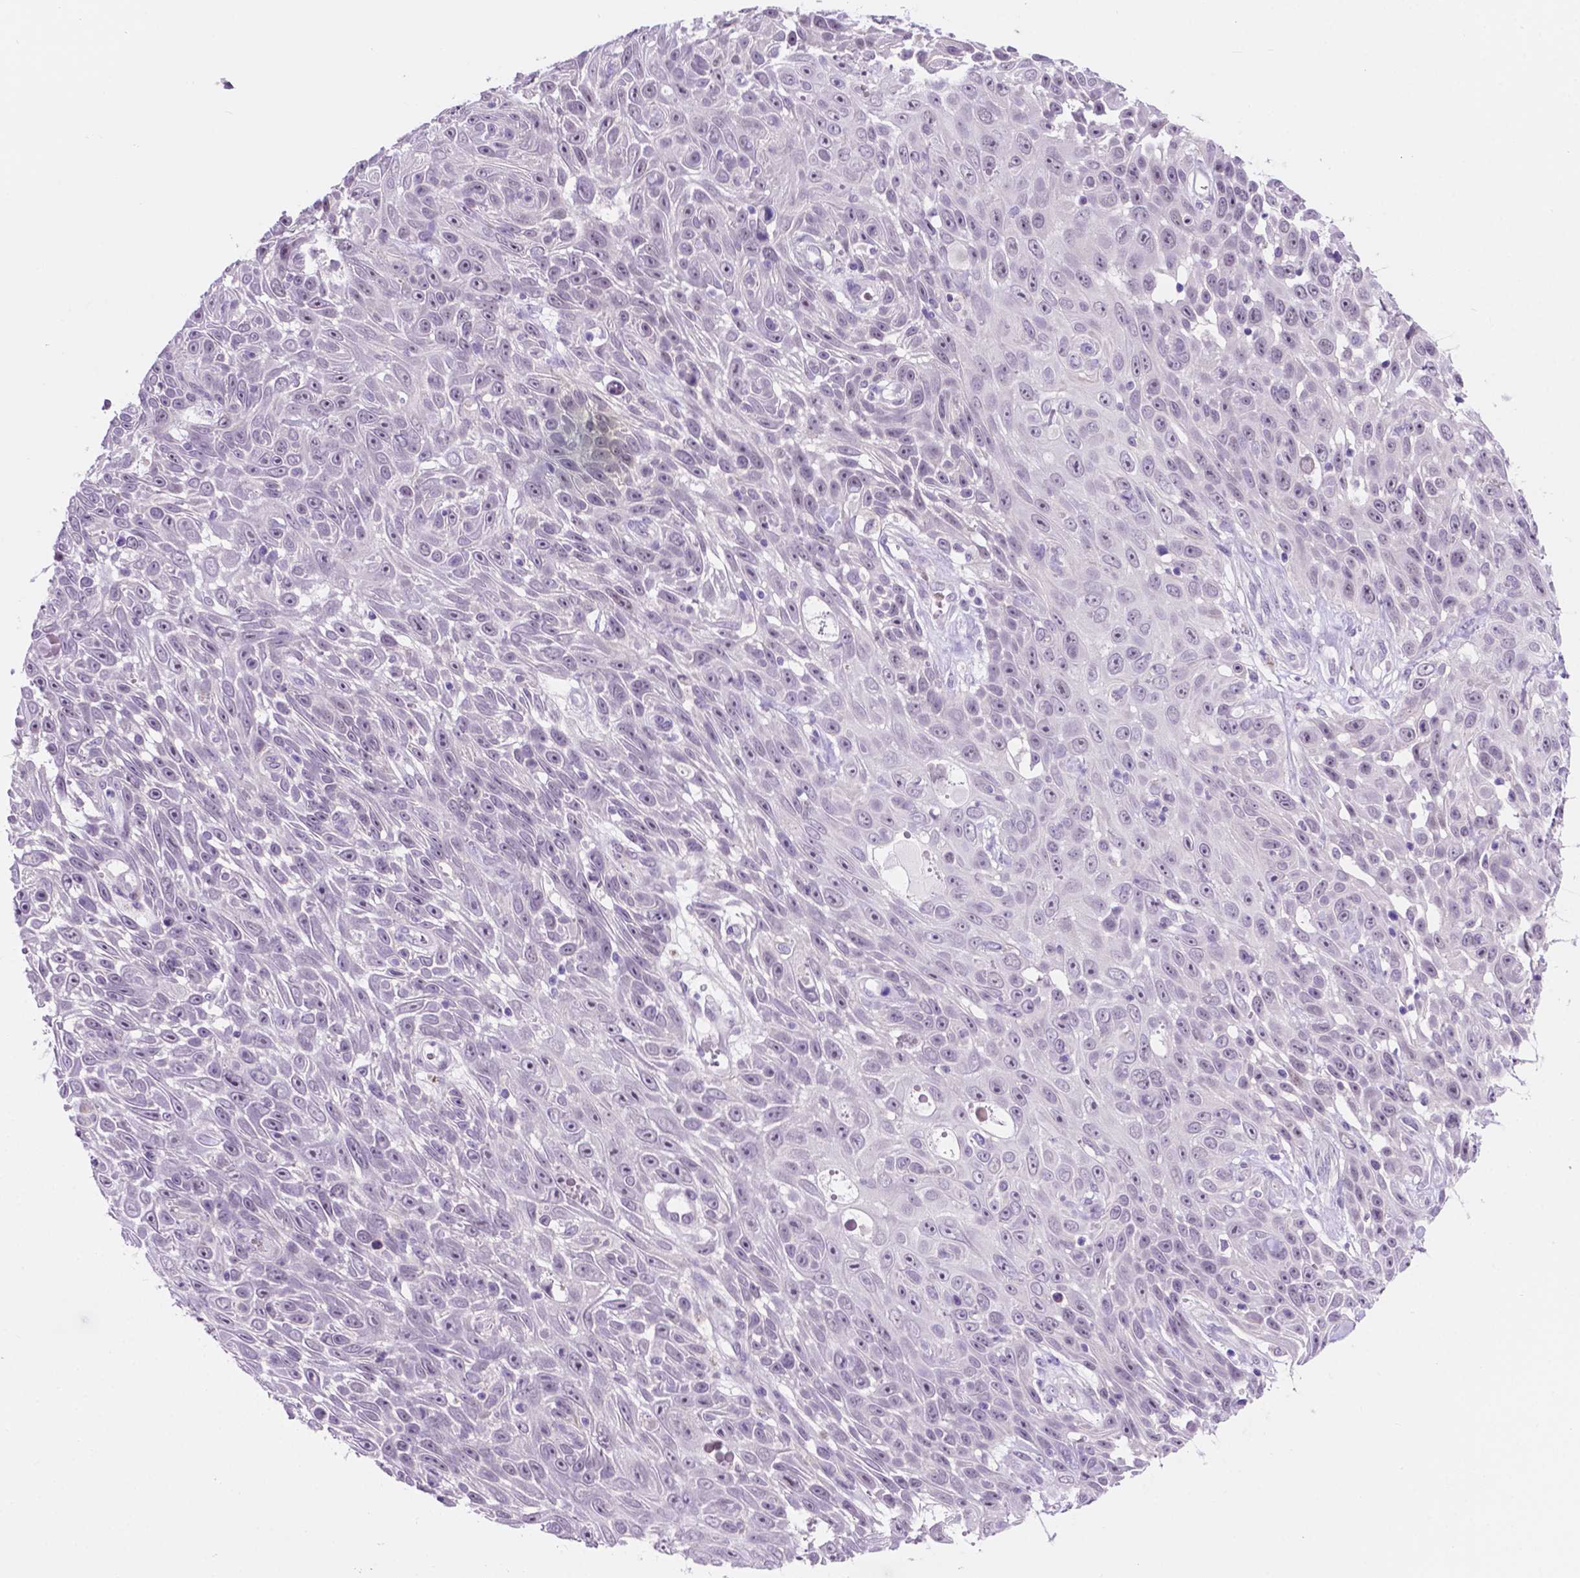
{"staining": {"intensity": "negative", "quantity": "none", "location": "none"}, "tissue": "skin cancer", "cell_type": "Tumor cells", "image_type": "cancer", "snomed": [{"axis": "morphology", "description": "Squamous cell carcinoma, NOS"}, {"axis": "topography", "description": "Skin"}], "caption": "Skin cancer (squamous cell carcinoma) was stained to show a protein in brown. There is no significant expression in tumor cells.", "gene": "ACY3", "patient": {"sex": "male", "age": 82}}